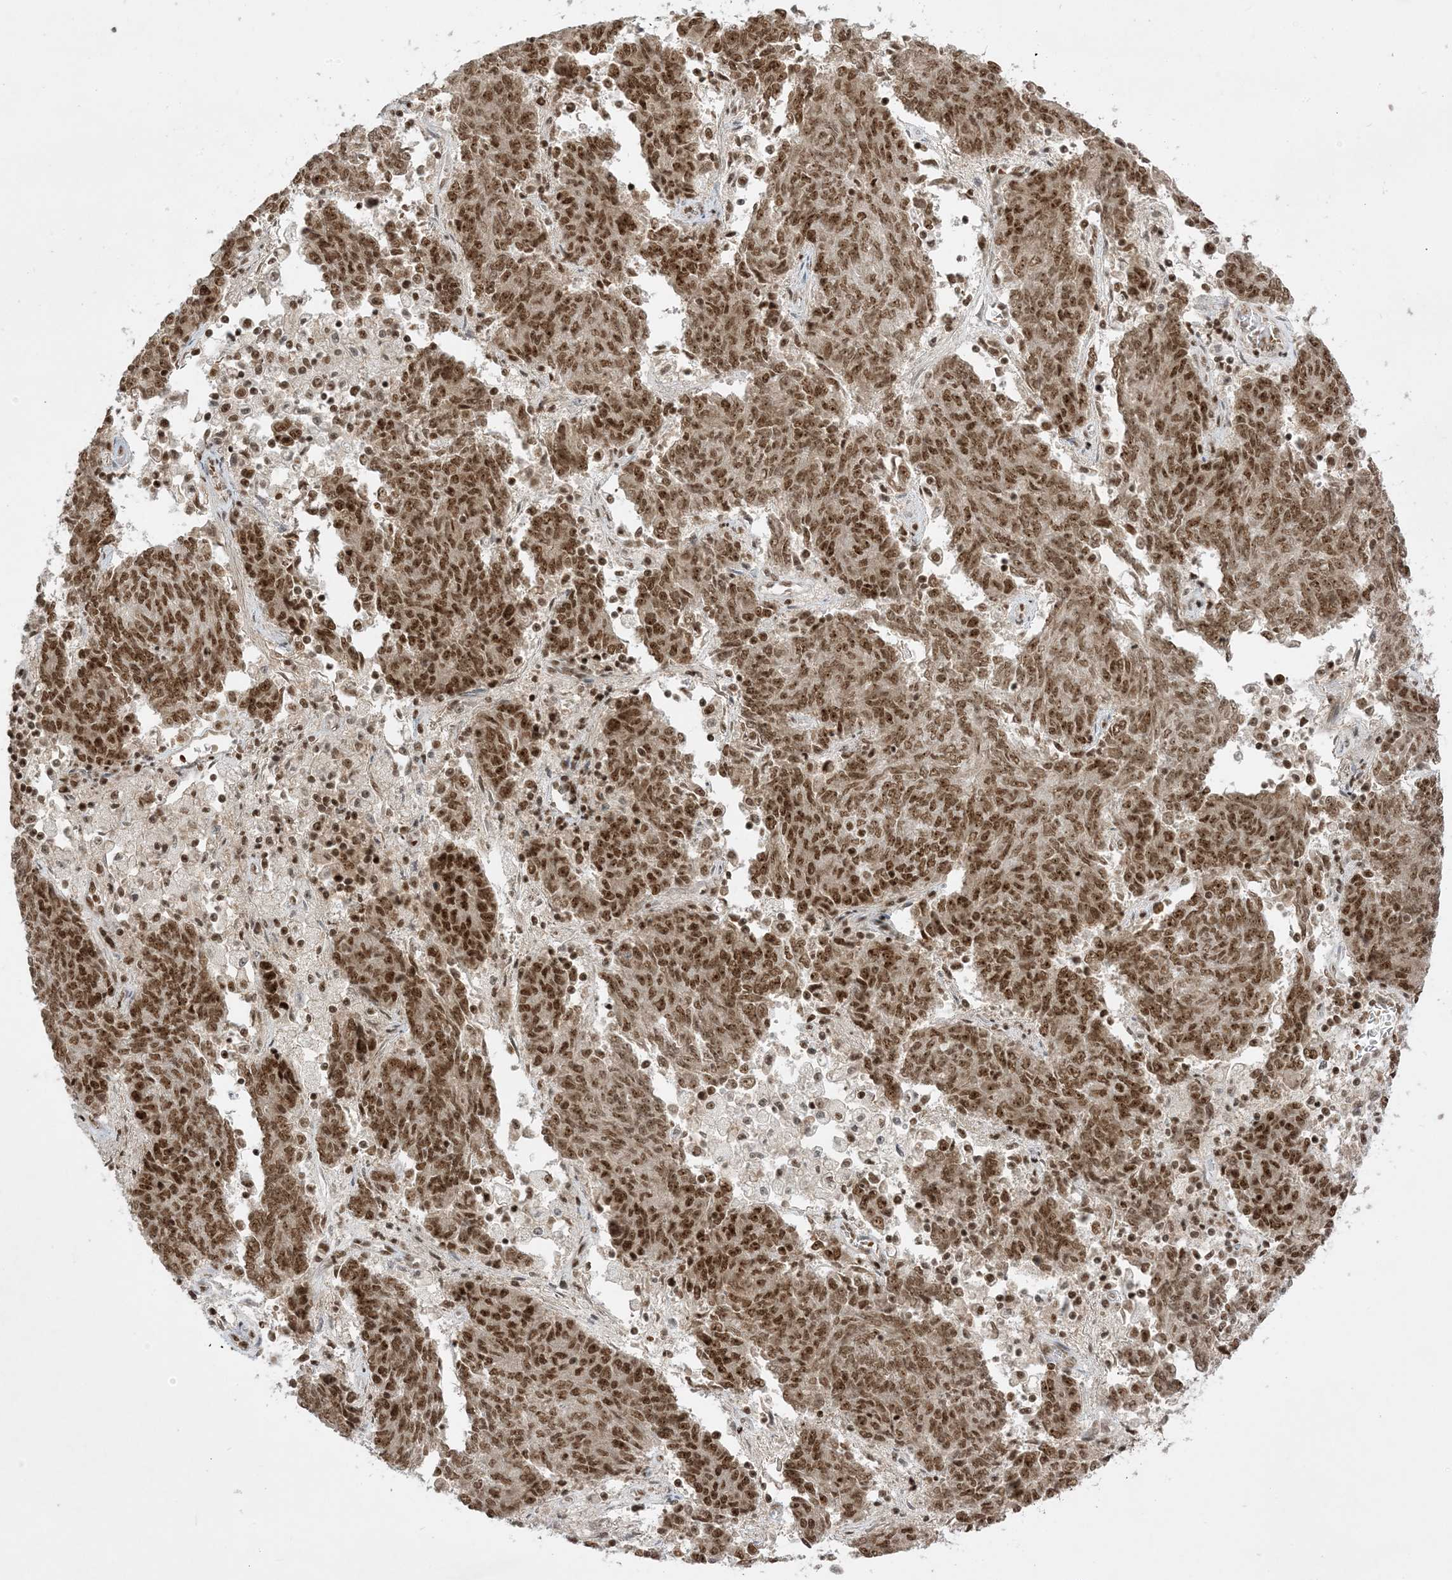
{"staining": {"intensity": "strong", "quantity": ">75%", "location": "nuclear"}, "tissue": "endometrial cancer", "cell_type": "Tumor cells", "image_type": "cancer", "snomed": [{"axis": "morphology", "description": "Adenocarcinoma, NOS"}, {"axis": "topography", "description": "Endometrium"}], "caption": "Immunohistochemical staining of human endometrial cancer (adenocarcinoma) displays high levels of strong nuclear positivity in approximately >75% of tumor cells.", "gene": "PPIL2", "patient": {"sex": "female", "age": 80}}